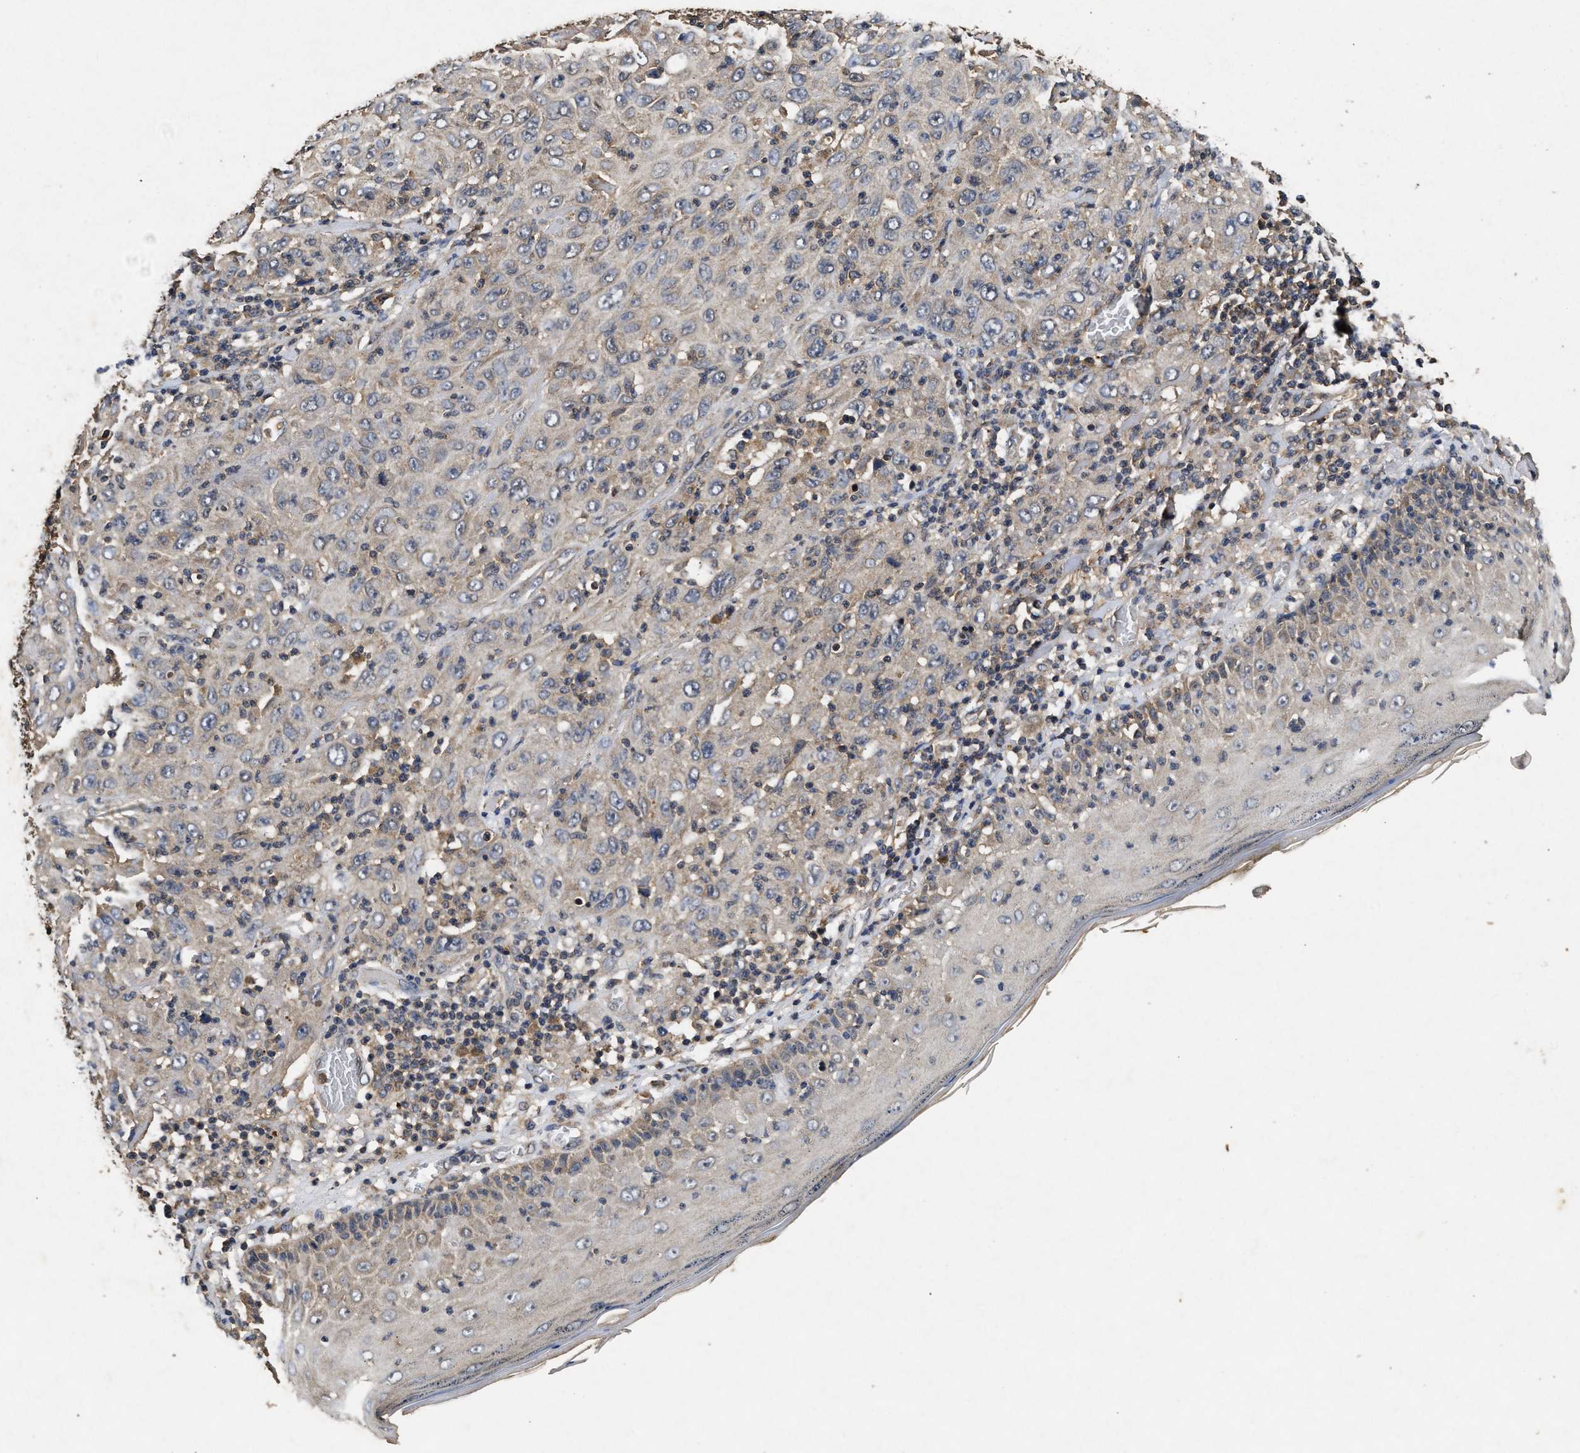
{"staining": {"intensity": "moderate", "quantity": "<25%", "location": "cytoplasmic/membranous"}, "tissue": "skin cancer", "cell_type": "Tumor cells", "image_type": "cancer", "snomed": [{"axis": "morphology", "description": "Squamous cell carcinoma, NOS"}, {"axis": "topography", "description": "Skin"}], "caption": "A high-resolution histopathology image shows immunohistochemistry staining of squamous cell carcinoma (skin), which exhibits moderate cytoplasmic/membranous staining in about <25% of tumor cells.", "gene": "PDAP1", "patient": {"sex": "female", "age": 88}}